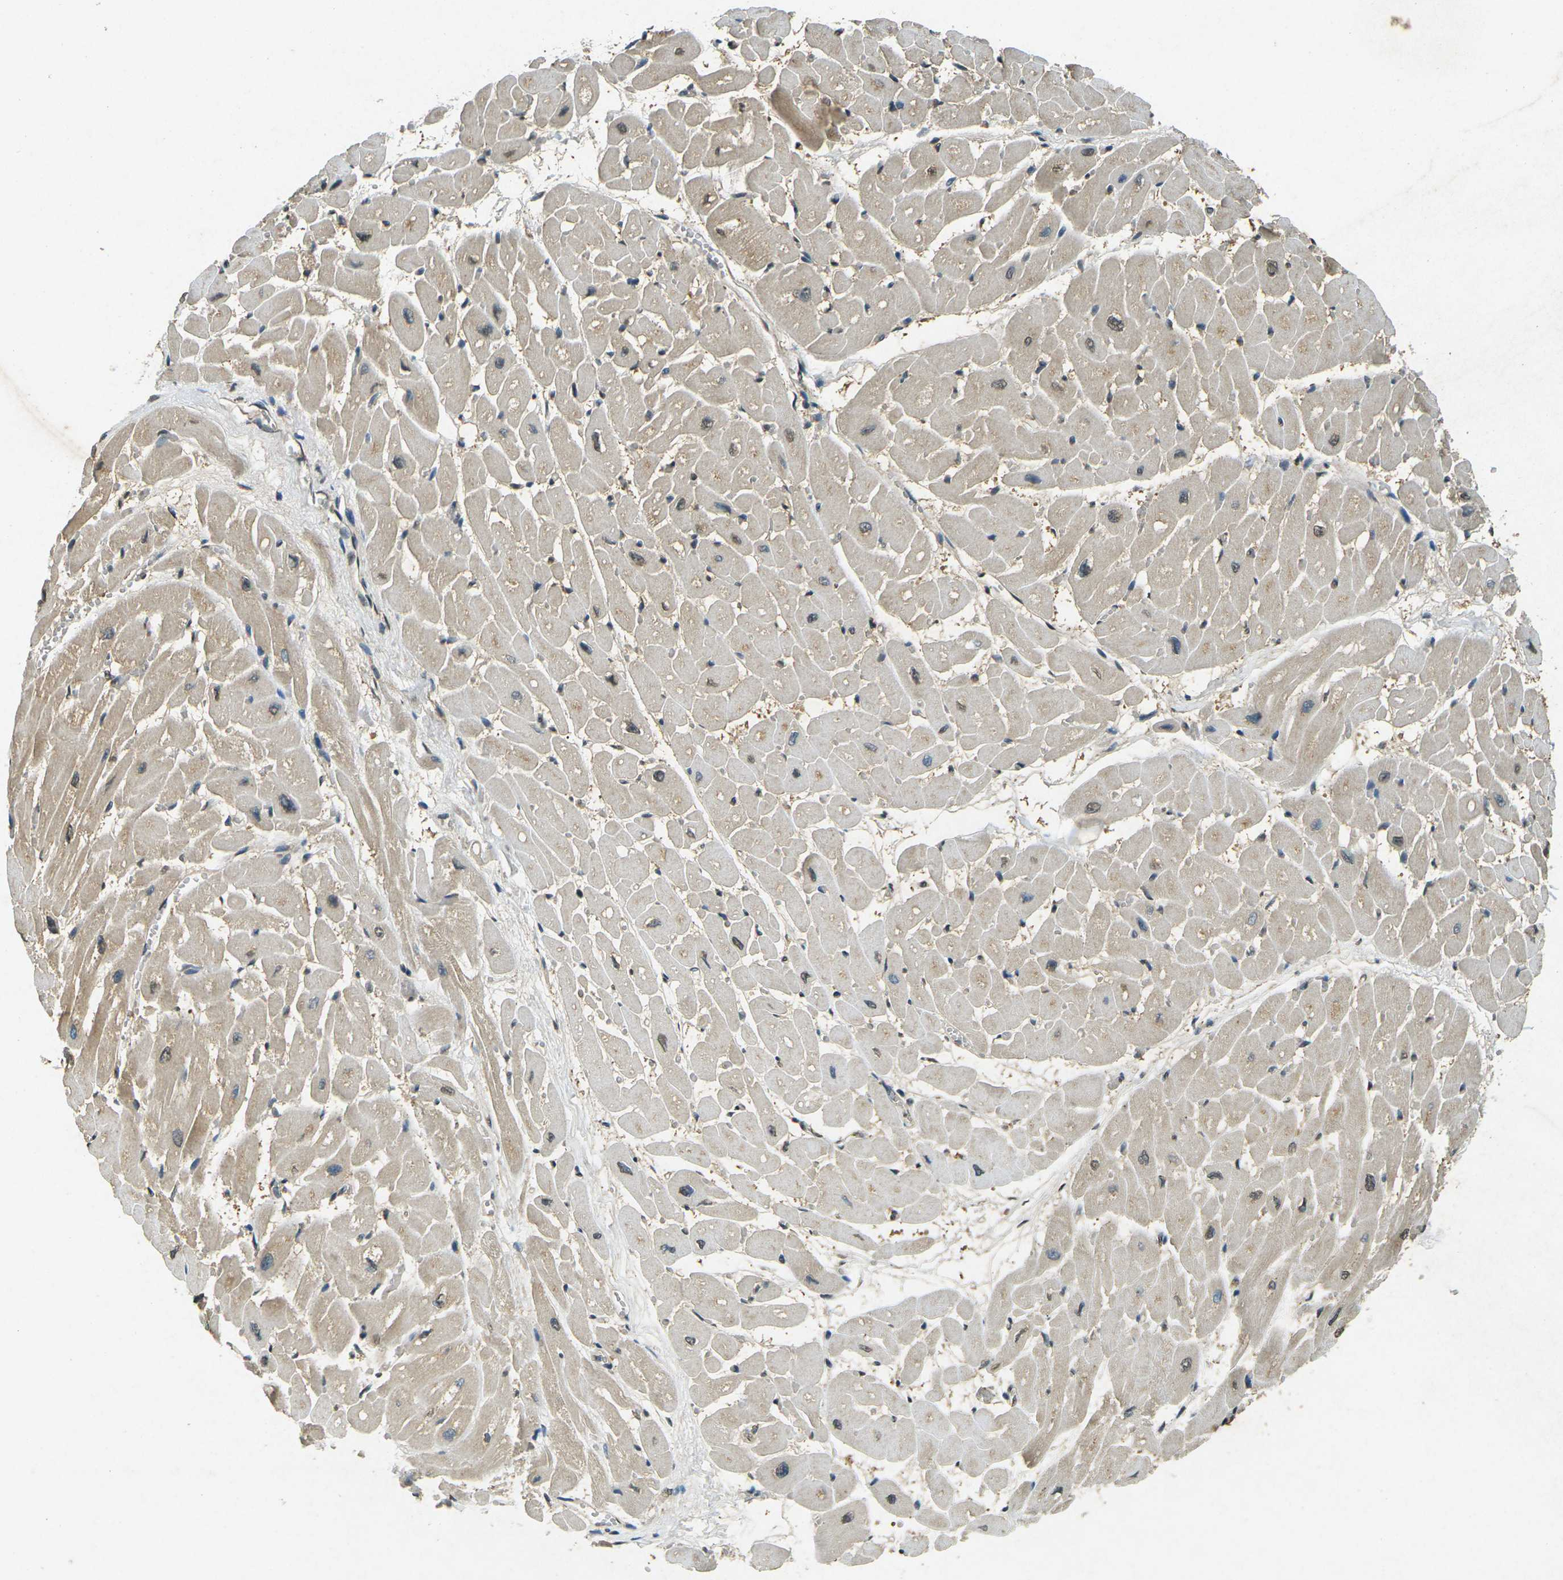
{"staining": {"intensity": "moderate", "quantity": "25%-75%", "location": "cytoplasmic/membranous"}, "tissue": "heart muscle", "cell_type": "Cardiomyocytes", "image_type": "normal", "snomed": [{"axis": "morphology", "description": "Normal tissue, NOS"}, {"axis": "topography", "description": "Heart"}], "caption": "Immunohistochemical staining of unremarkable human heart muscle displays medium levels of moderate cytoplasmic/membranous expression in approximately 25%-75% of cardiomyocytes. Nuclei are stained in blue.", "gene": "PDE2A", "patient": {"sex": "male", "age": 45}}